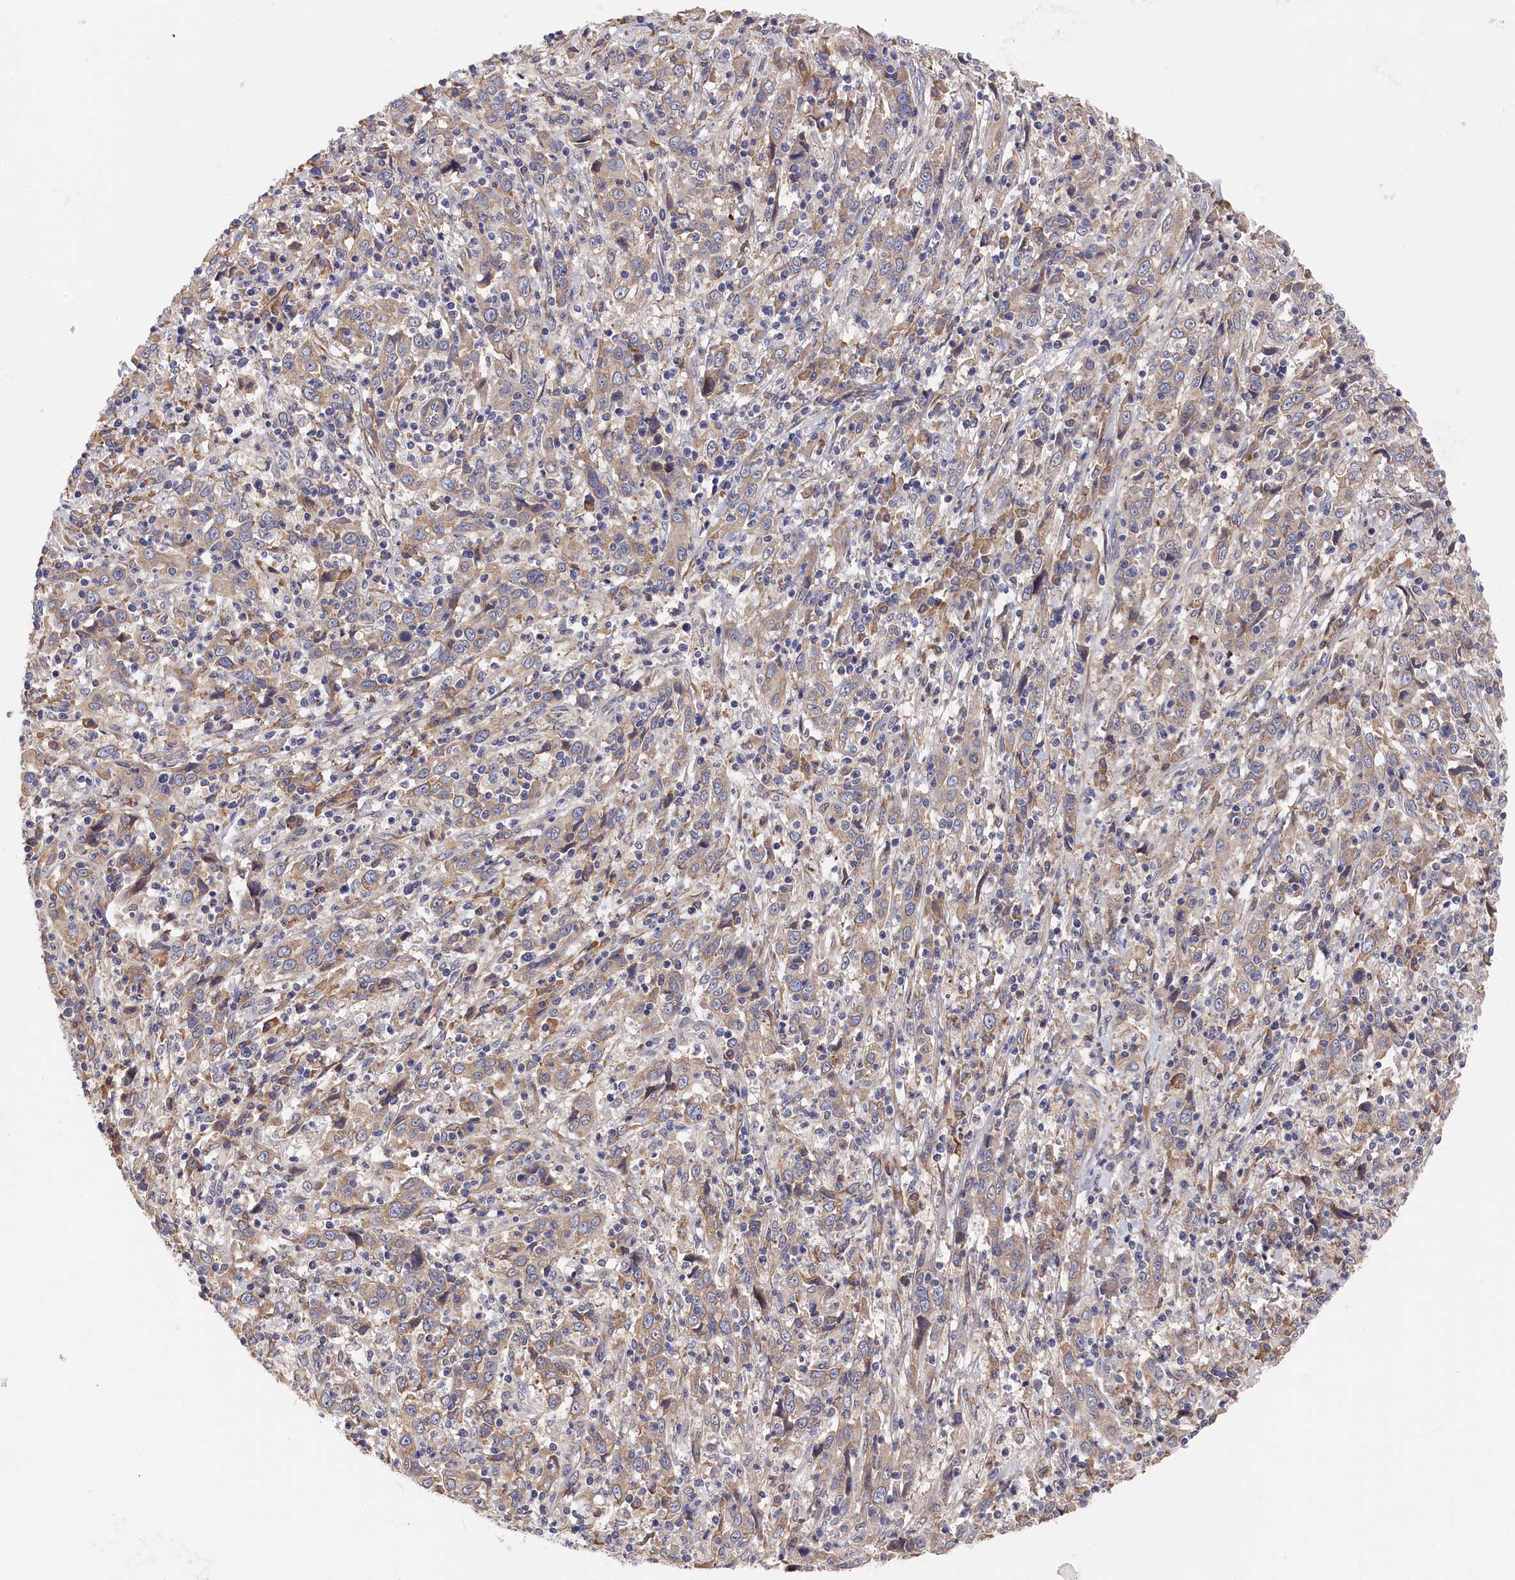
{"staining": {"intensity": "weak", "quantity": "25%-75%", "location": "cytoplasmic/membranous"}, "tissue": "cervical cancer", "cell_type": "Tumor cells", "image_type": "cancer", "snomed": [{"axis": "morphology", "description": "Squamous cell carcinoma, NOS"}, {"axis": "topography", "description": "Cervix"}], "caption": "High-power microscopy captured an immunohistochemistry image of cervical cancer (squamous cell carcinoma), revealing weak cytoplasmic/membranous expression in approximately 25%-75% of tumor cells.", "gene": "CYB5D2", "patient": {"sex": "female", "age": 46}}